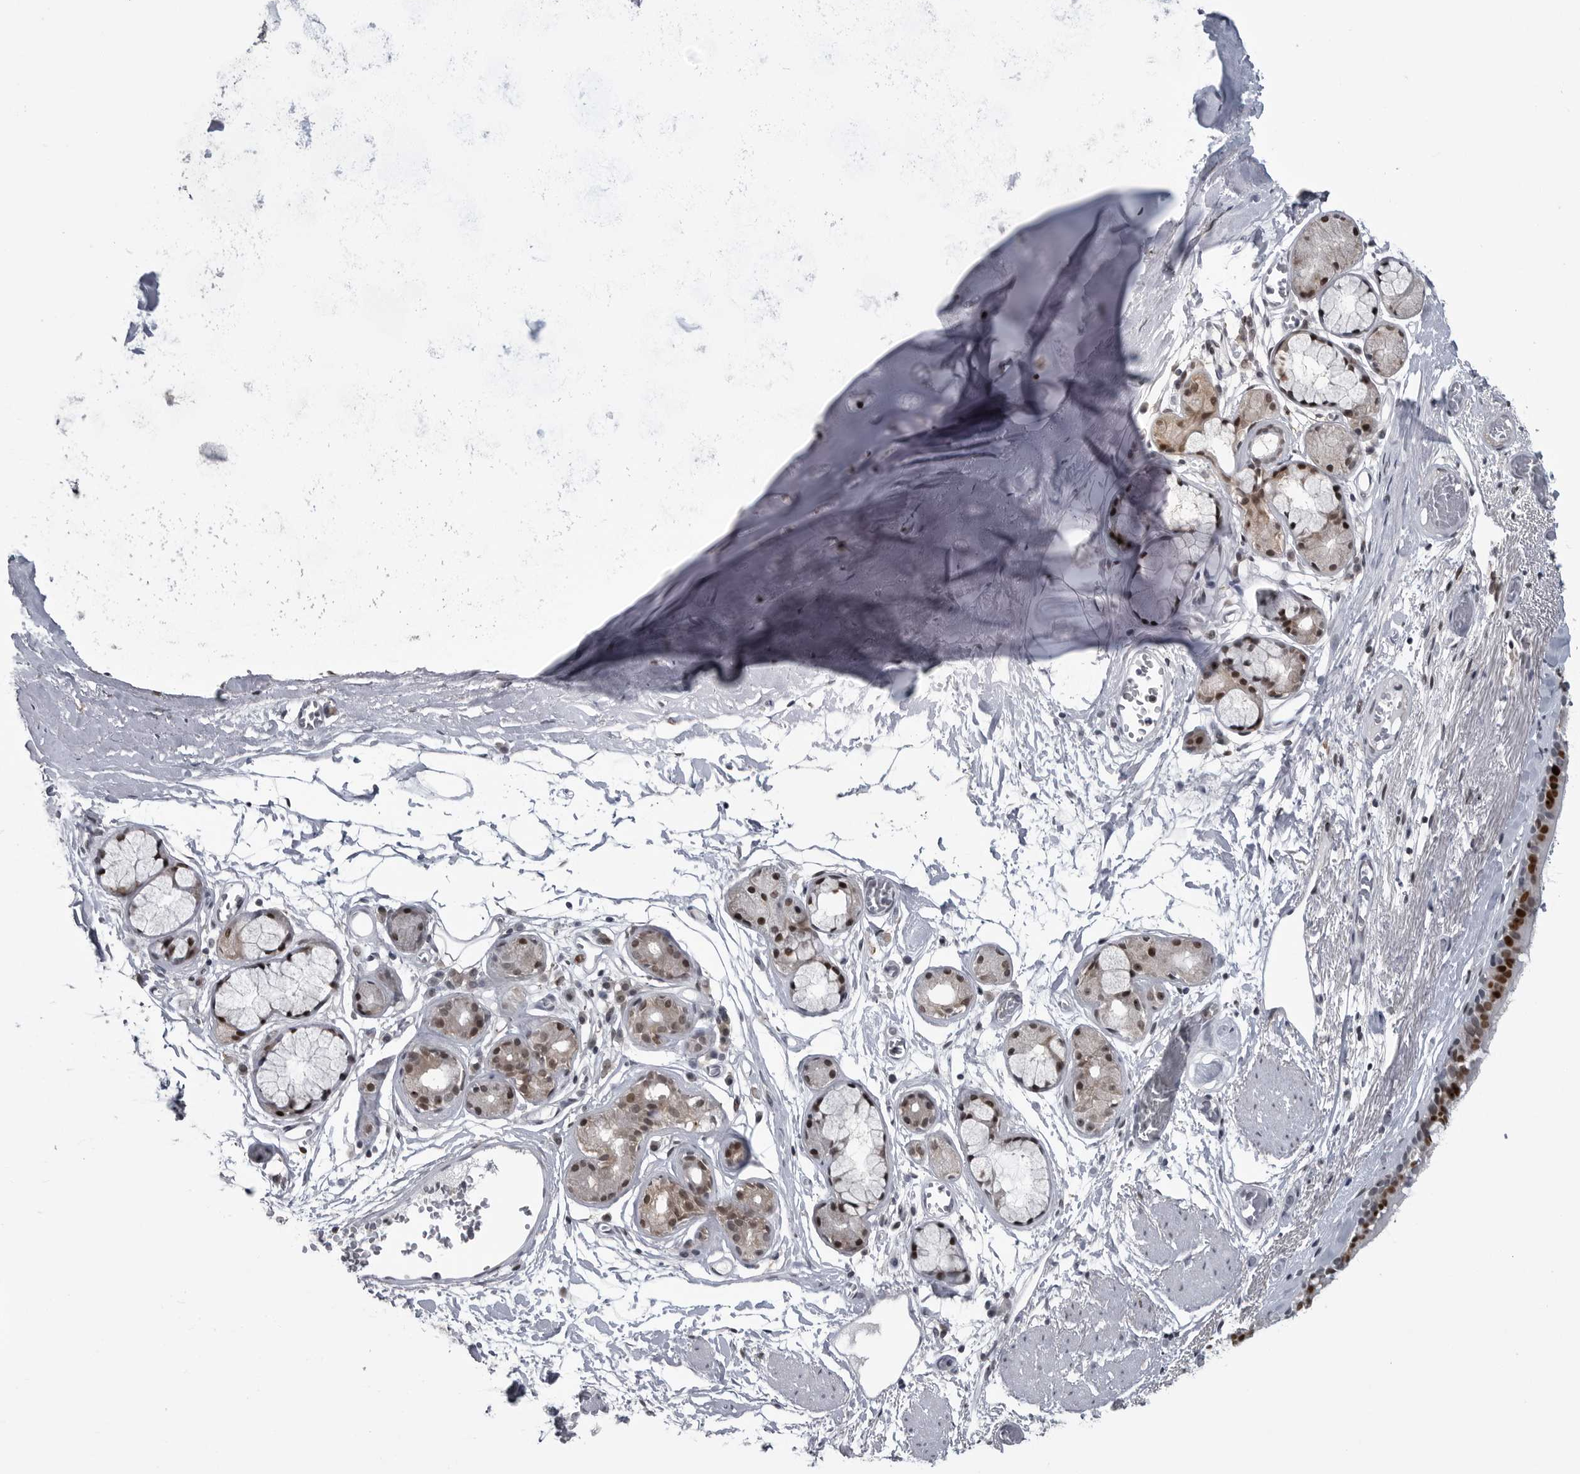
{"staining": {"intensity": "strong", "quantity": ">75%", "location": "nuclear"}, "tissue": "bronchus", "cell_type": "Respiratory epithelial cells", "image_type": "normal", "snomed": [{"axis": "morphology", "description": "Normal tissue, NOS"}, {"axis": "topography", "description": "Bronchus"}, {"axis": "topography", "description": "Lung"}], "caption": "Brown immunohistochemical staining in unremarkable human bronchus shows strong nuclear staining in approximately >75% of respiratory epithelial cells.", "gene": "C8orf58", "patient": {"sex": "male", "age": 56}}